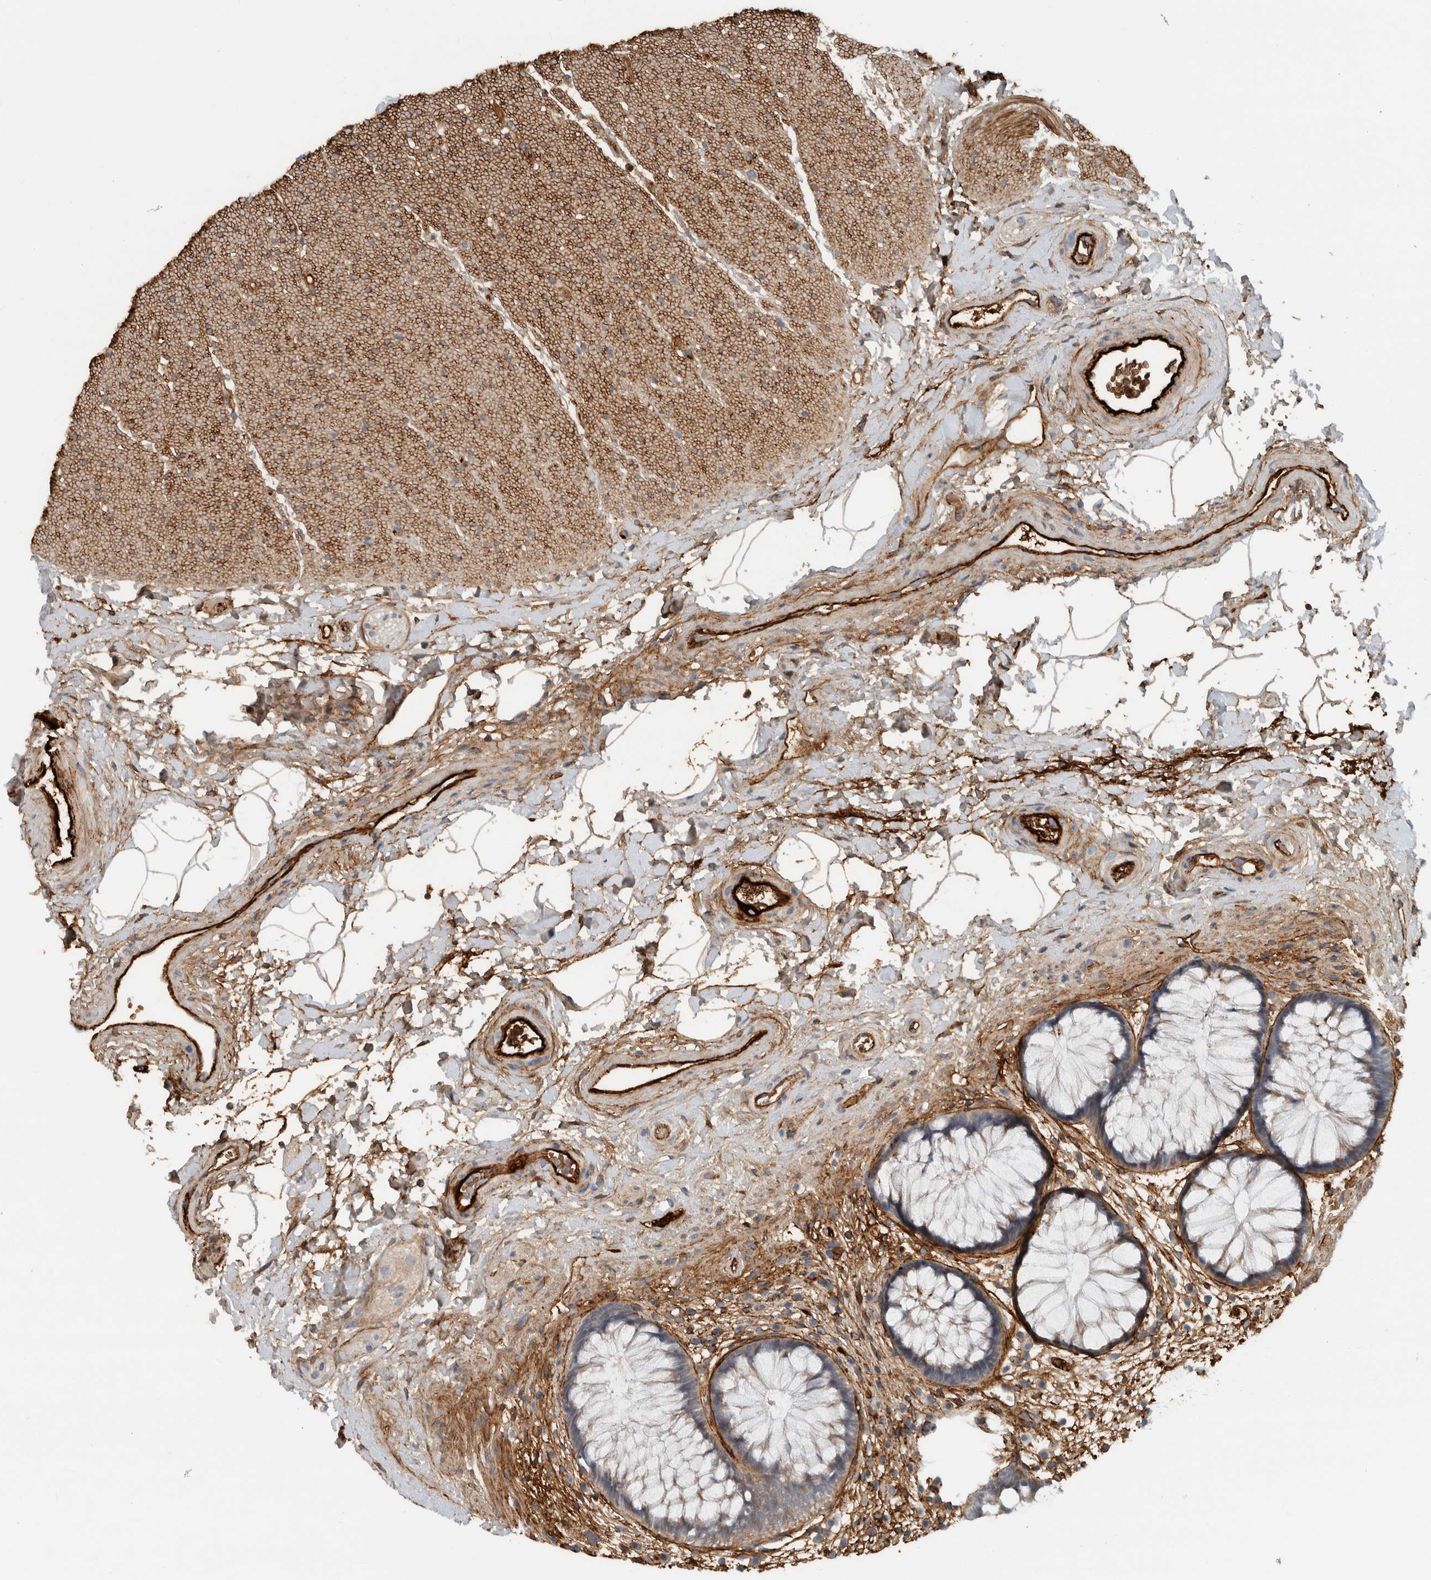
{"staining": {"intensity": "moderate", "quantity": "<25%", "location": "cytoplasmic/membranous"}, "tissue": "rectum", "cell_type": "Glandular cells", "image_type": "normal", "snomed": [{"axis": "morphology", "description": "Normal tissue, NOS"}, {"axis": "topography", "description": "Rectum"}], "caption": "DAB (3,3'-diaminobenzidine) immunohistochemical staining of benign rectum displays moderate cytoplasmic/membranous protein positivity in about <25% of glandular cells.", "gene": "FN1", "patient": {"sex": "male", "age": 51}}